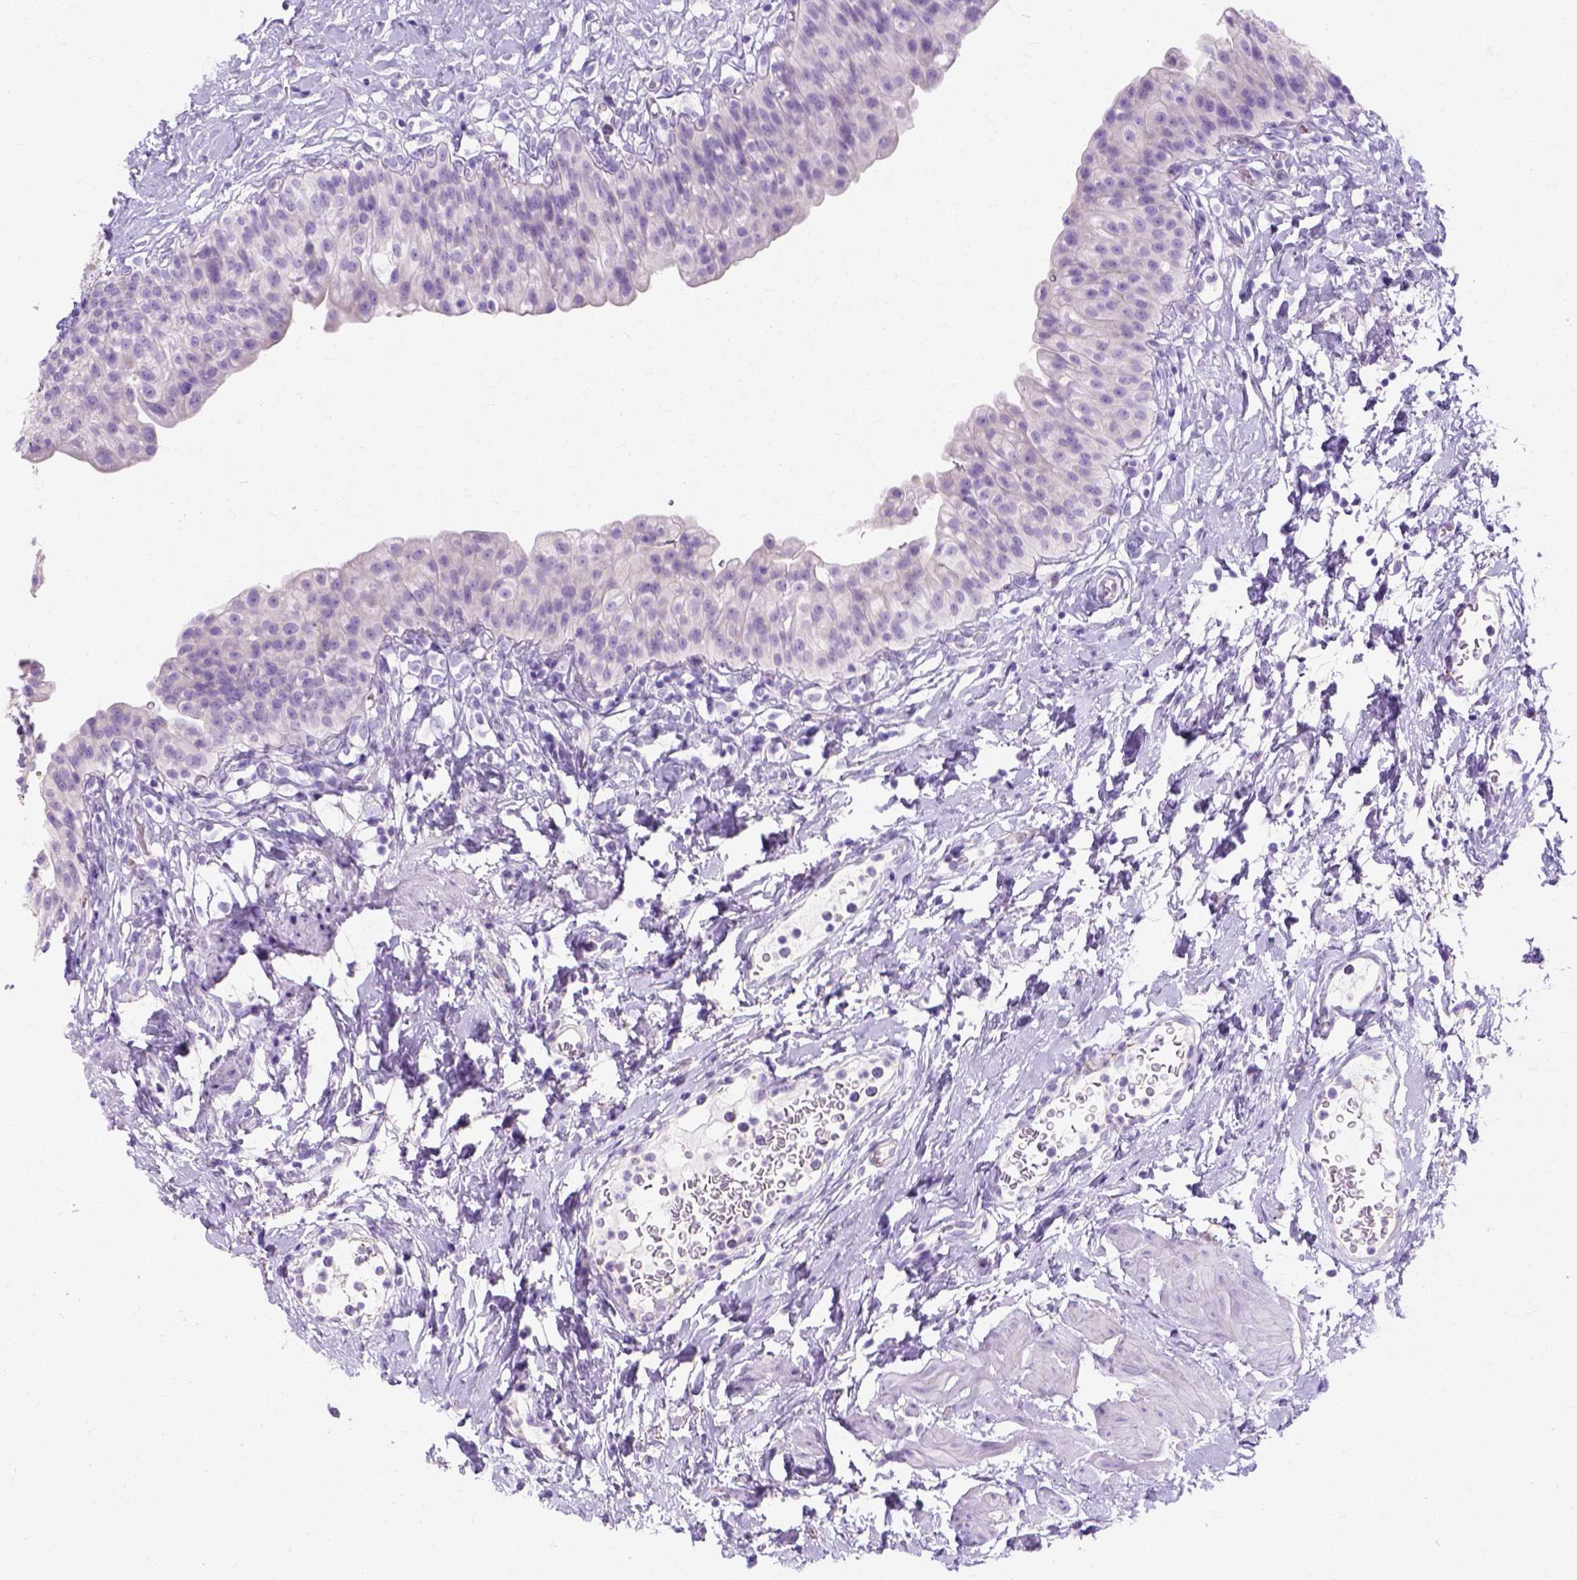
{"staining": {"intensity": "negative", "quantity": "none", "location": "none"}, "tissue": "urinary bladder", "cell_type": "Urothelial cells", "image_type": "normal", "snomed": [{"axis": "morphology", "description": "Normal tissue, NOS"}, {"axis": "topography", "description": "Urinary bladder"}], "caption": "This is a histopathology image of immunohistochemistry staining of unremarkable urinary bladder, which shows no positivity in urothelial cells.", "gene": "MYH15", "patient": {"sex": "male", "age": 76}}